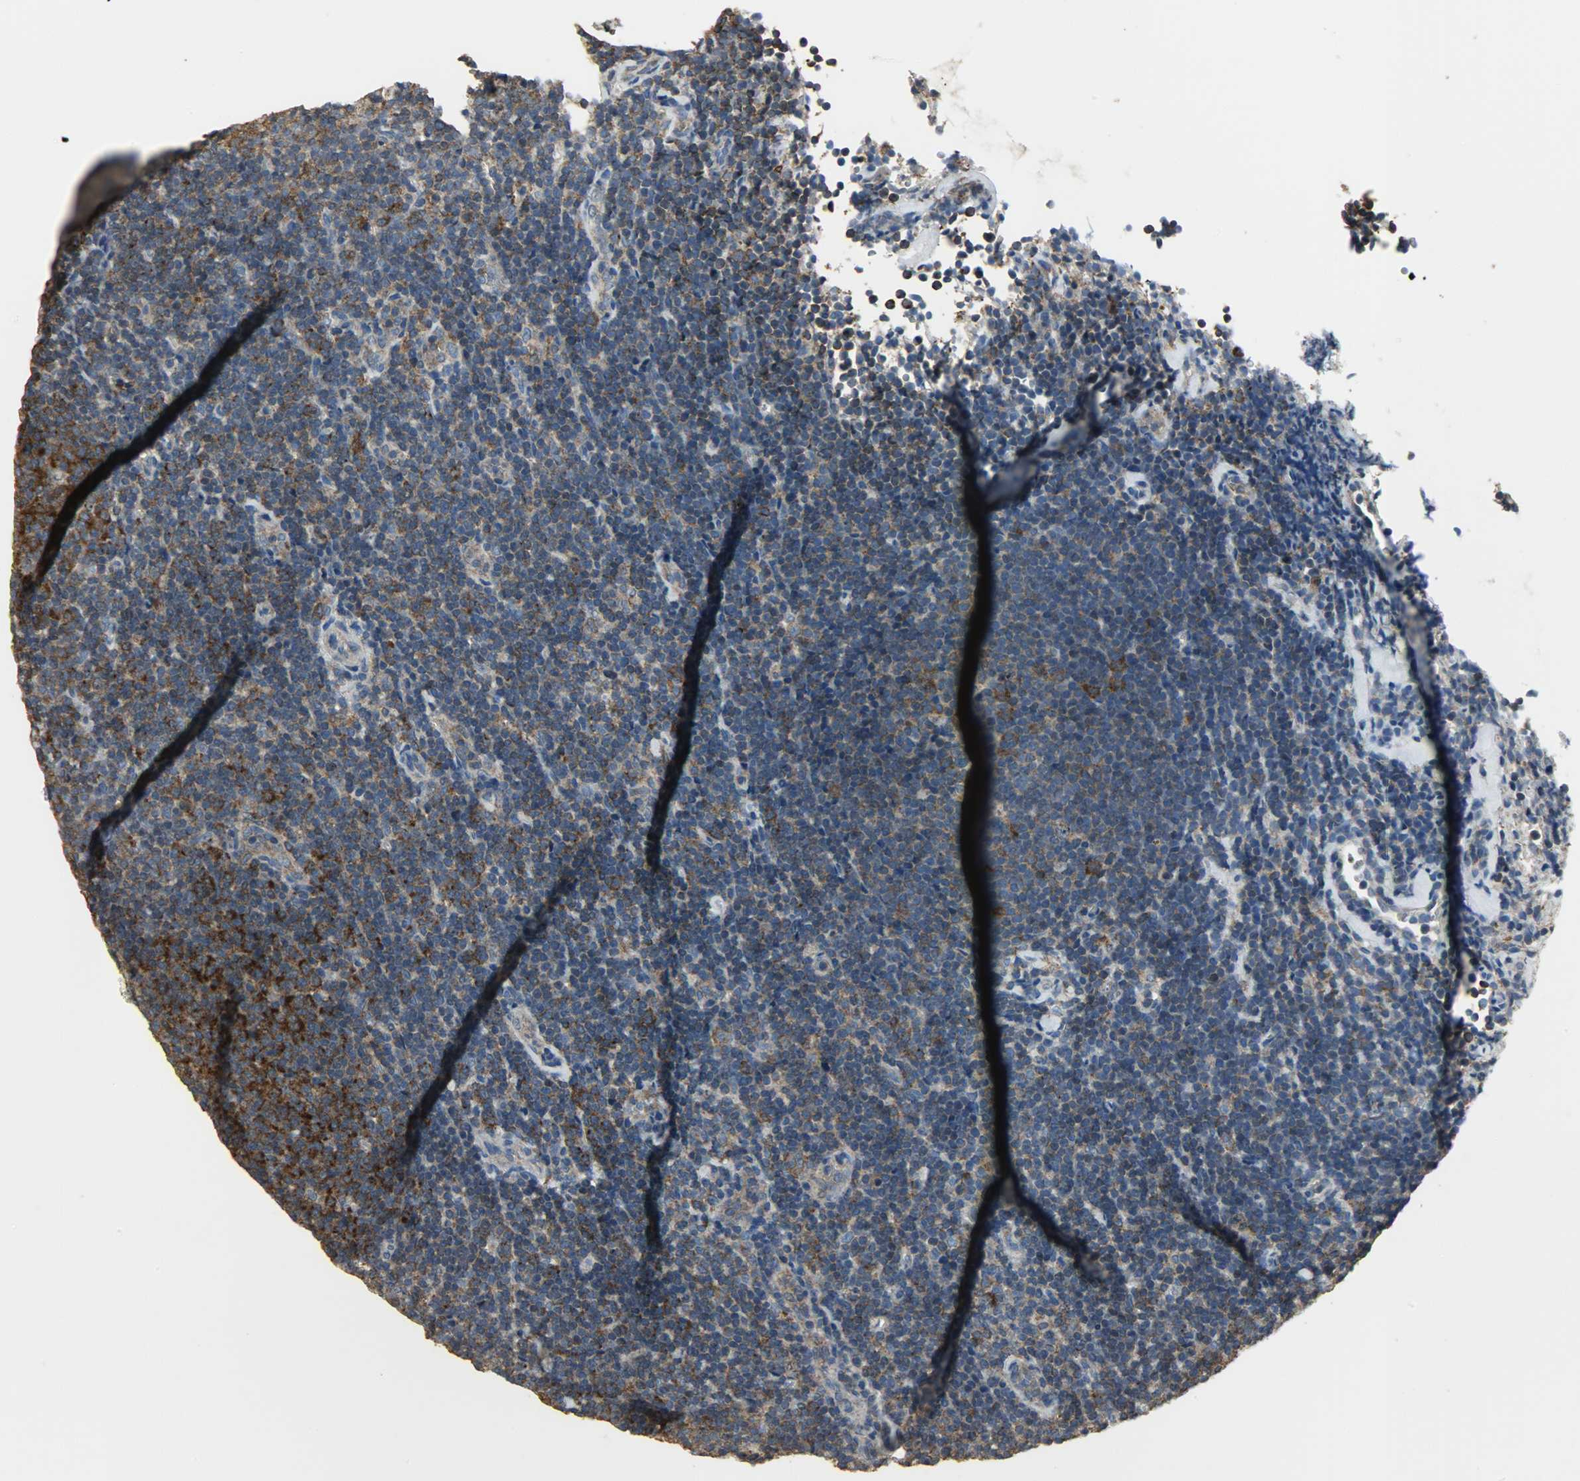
{"staining": {"intensity": "moderate", "quantity": ">75%", "location": "cytoplasmic/membranous"}, "tissue": "lymphoma", "cell_type": "Tumor cells", "image_type": "cancer", "snomed": [{"axis": "morphology", "description": "Malignant lymphoma, non-Hodgkin's type, Low grade"}, {"axis": "topography", "description": "Lymph node"}], "caption": "The photomicrograph reveals staining of lymphoma, revealing moderate cytoplasmic/membranous protein expression (brown color) within tumor cells.", "gene": "DNAJA4", "patient": {"sex": "male", "age": 70}}